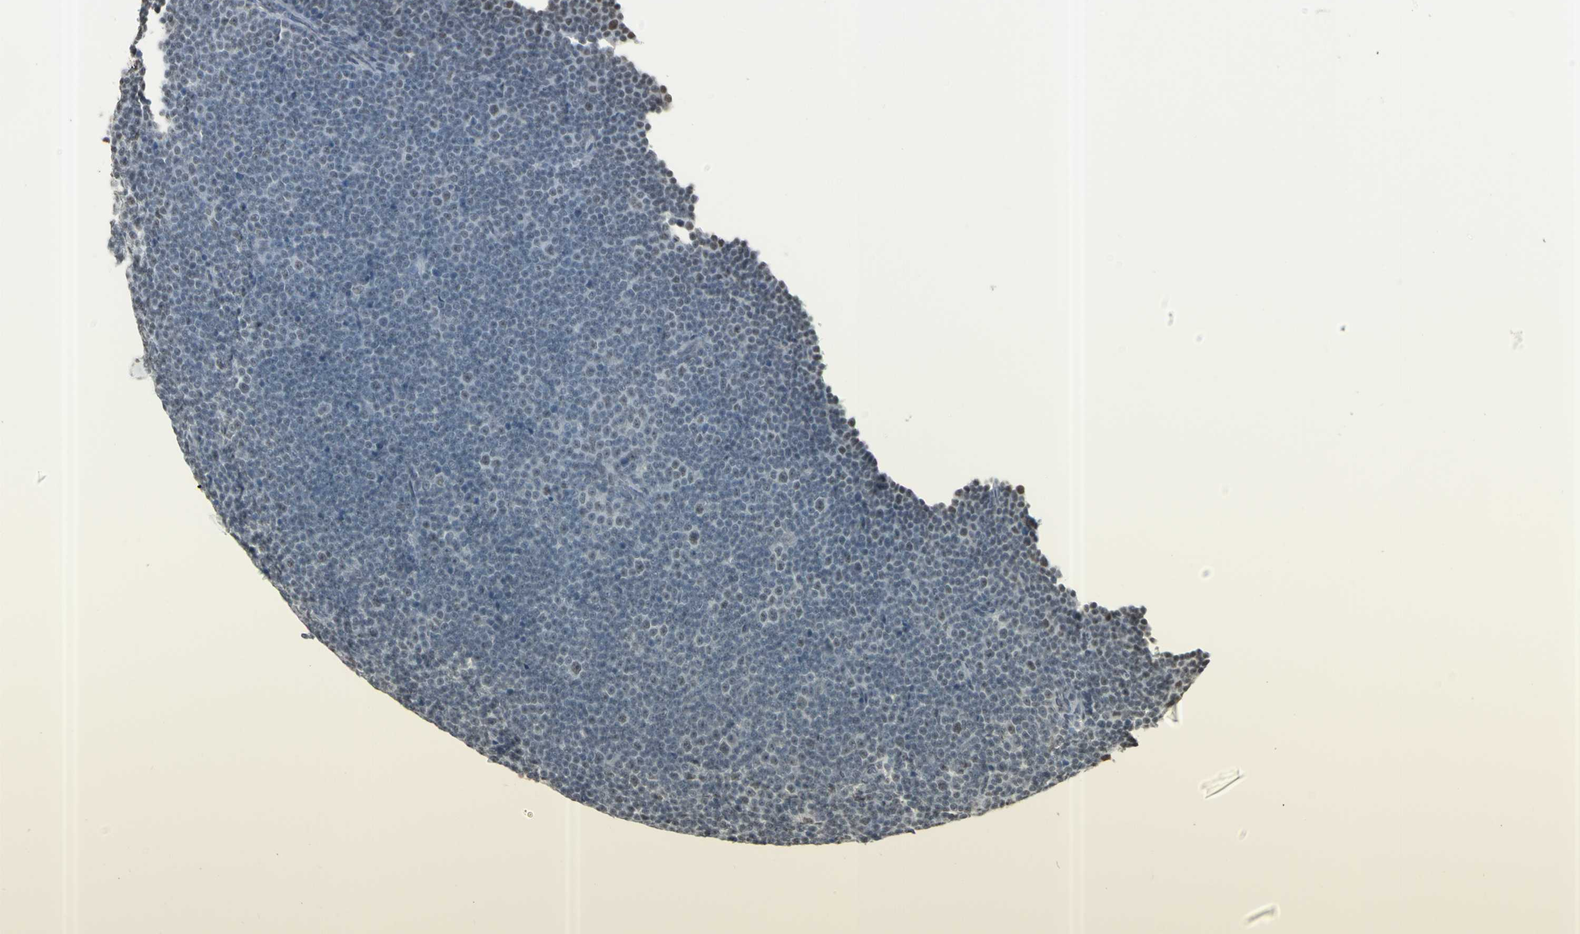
{"staining": {"intensity": "negative", "quantity": "none", "location": "none"}, "tissue": "lymphoma", "cell_type": "Tumor cells", "image_type": "cancer", "snomed": [{"axis": "morphology", "description": "Malignant lymphoma, non-Hodgkin's type, Low grade"}, {"axis": "topography", "description": "Lymph node"}], "caption": "The image displays no significant expression in tumor cells of lymphoma.", "gene": "TRIM28", "patient": {"sex": "female", "age": 67}}